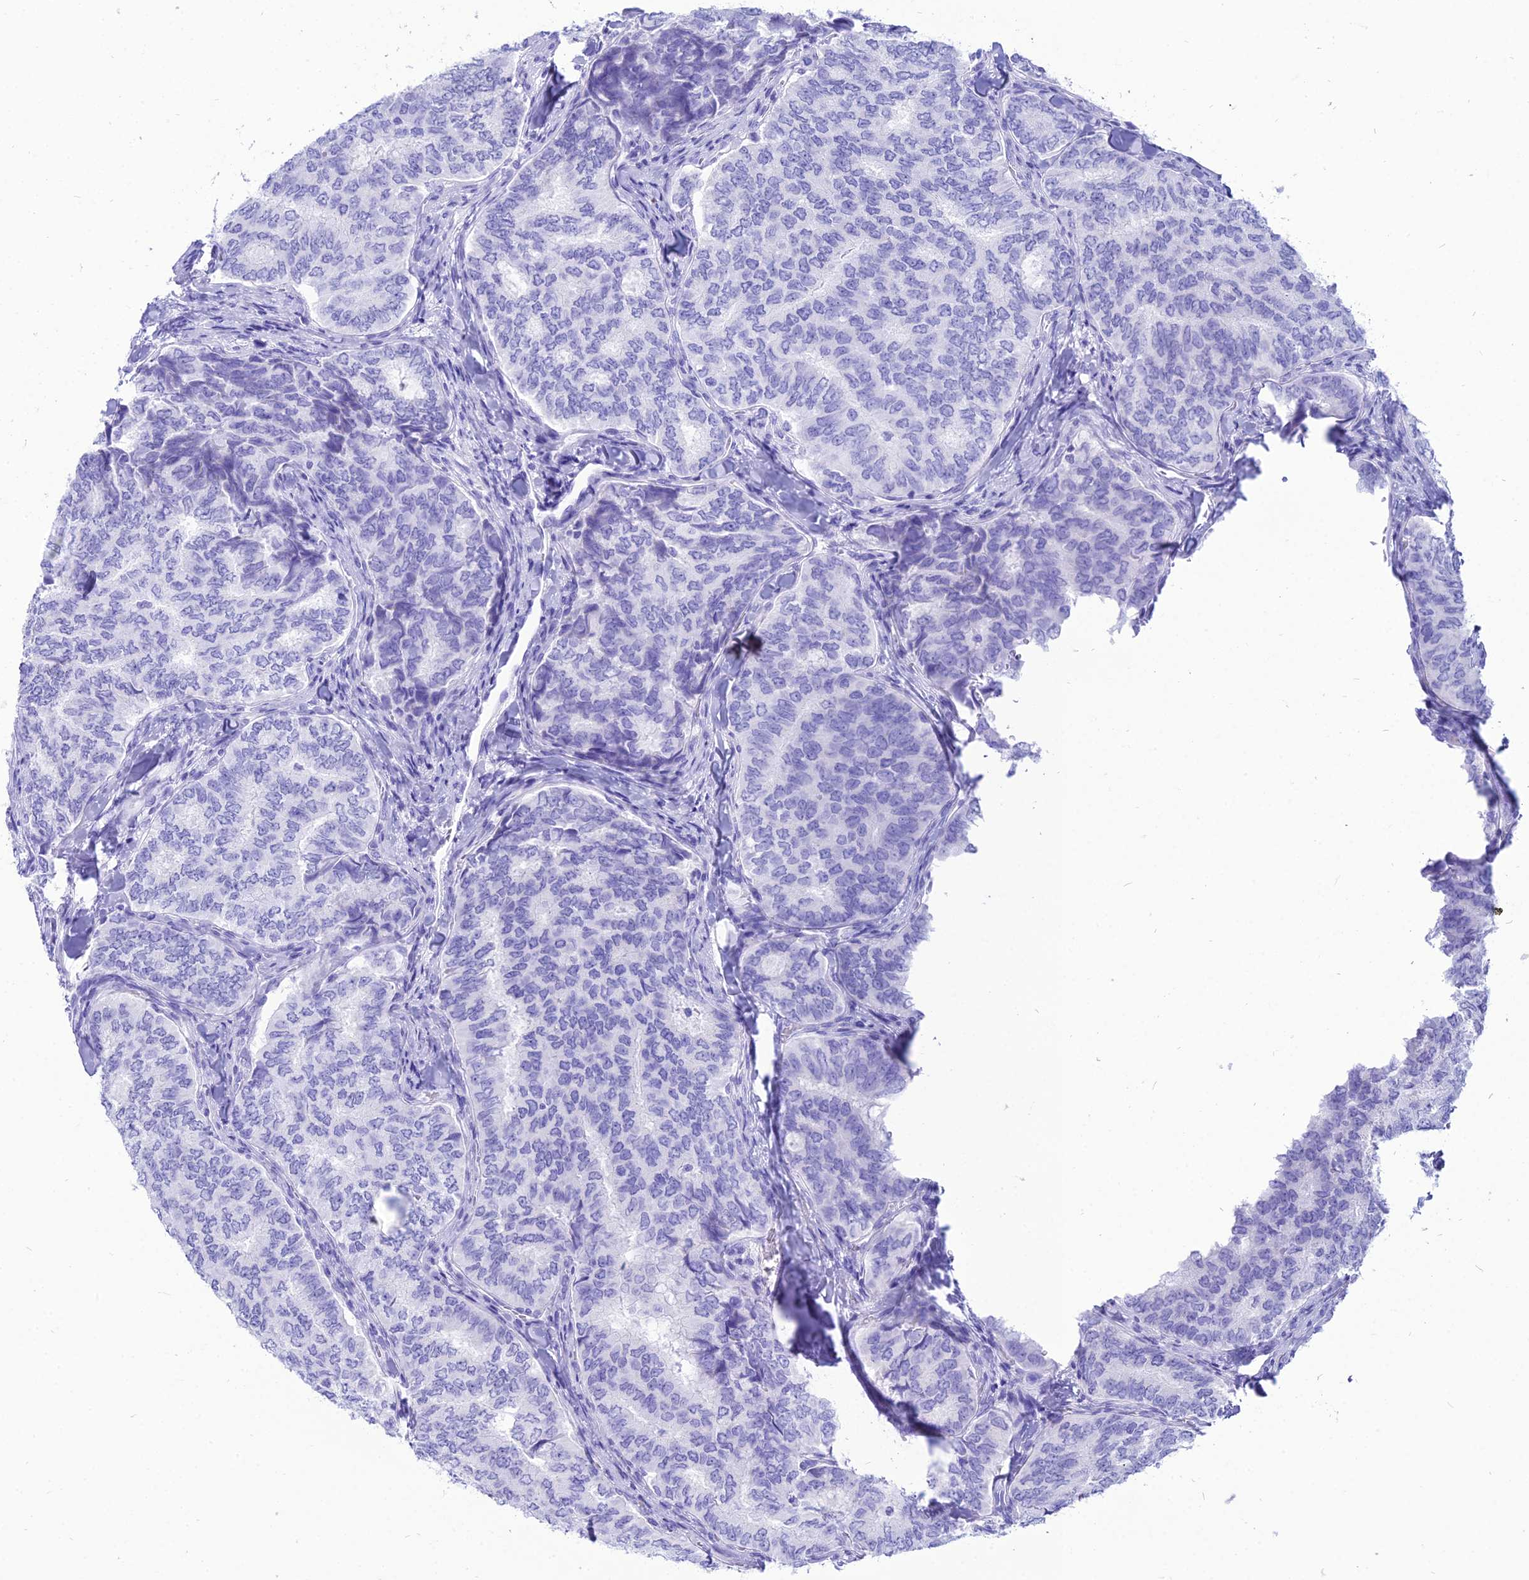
{"staining": {"intensity": "negative", "quantity": "none", "location": "none"}, "tissue": "thyroid cancer", "cell_type": "Tumor cells", "image_type": "cancer", "snomed": [{"axis": "morphology", "description": "Papillary adenocarcinoma, NOS"}, {"axis": "topography", "description": "Thyroid gland"}], "caption": "Tumor cells show no significant expression in papillary adenocarcinoma (thyroid).", "gene": "PNMA5", "patient": {"sex": "female", "age": 35}}